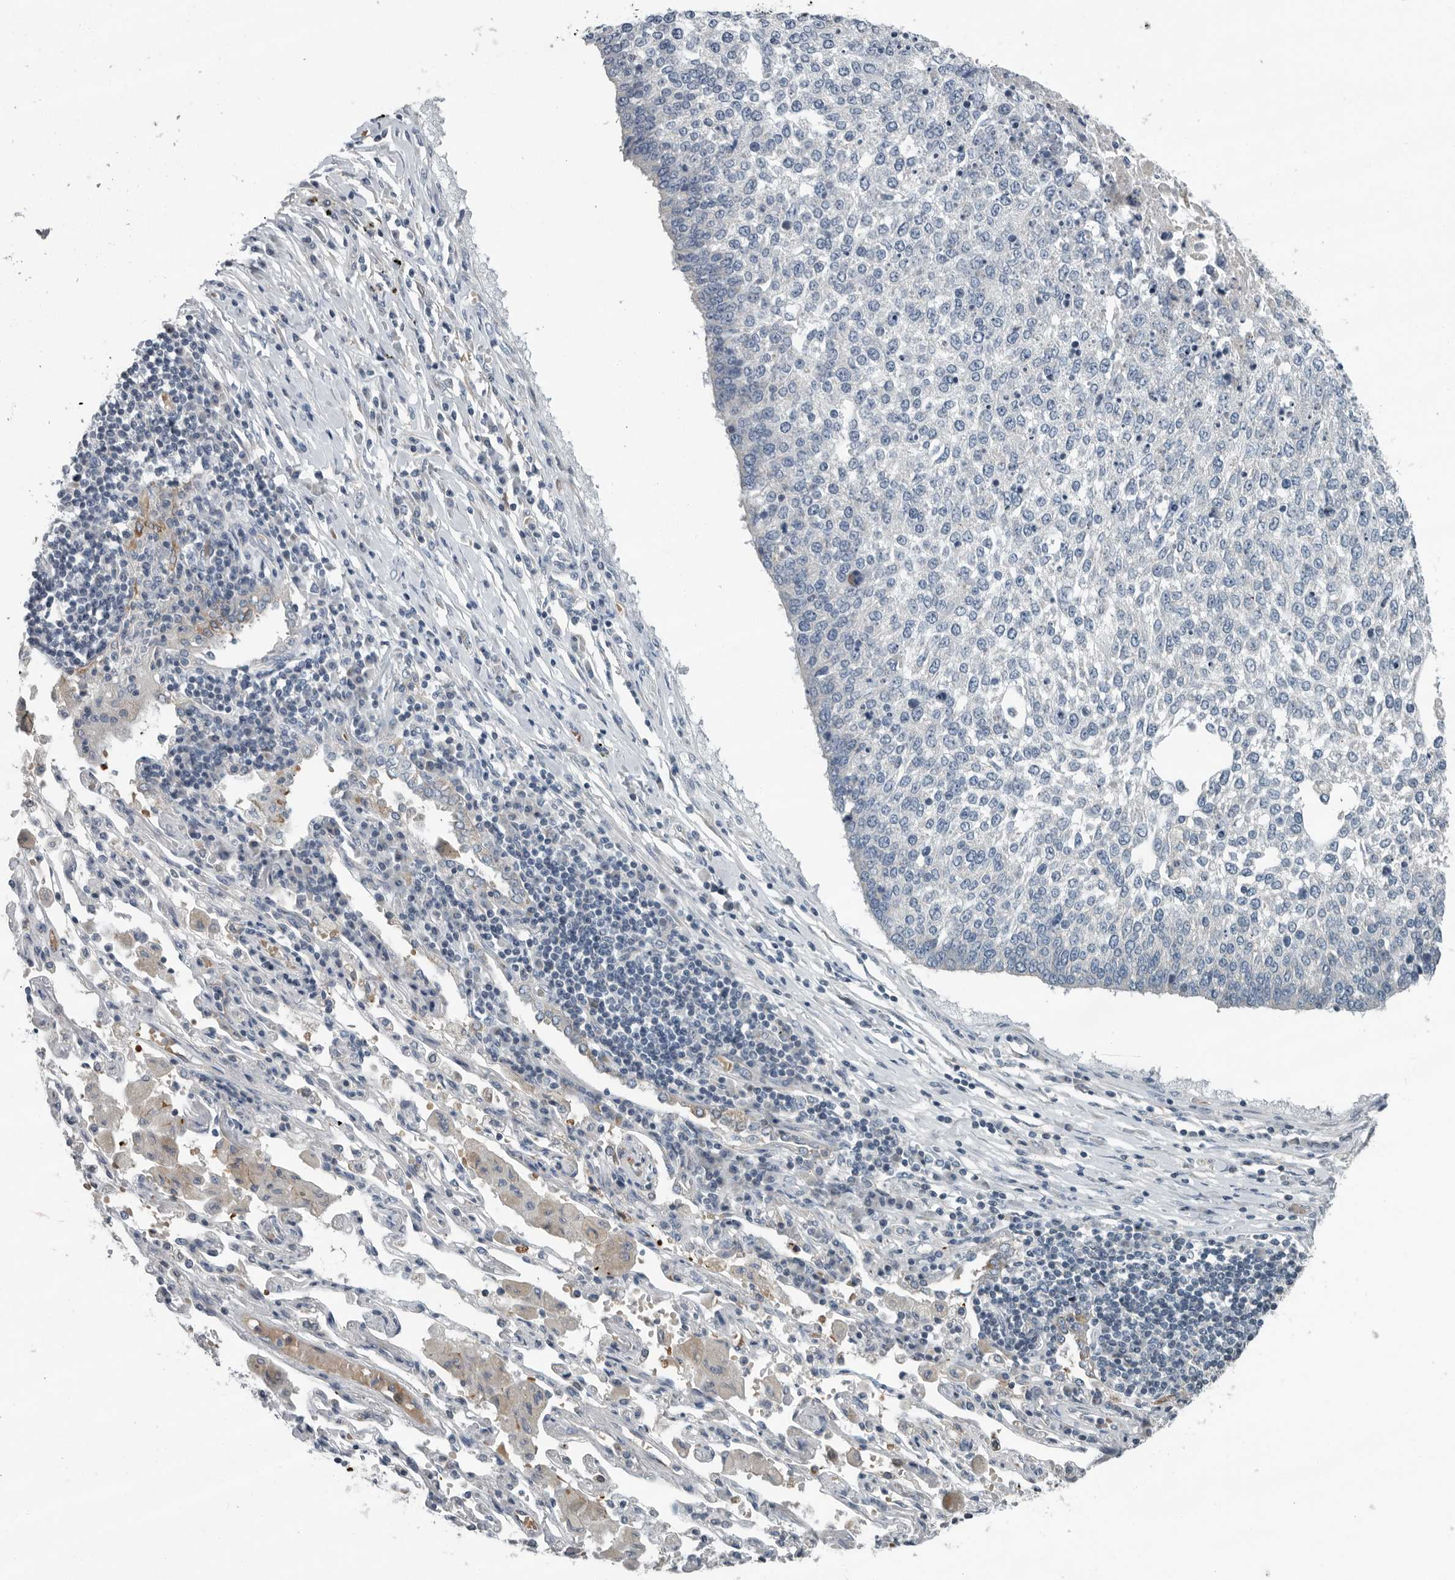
{"staining": {"intensity": "negative", "quantity": "none", "location": "none"}, "tissue": "lung cancer", "cell_type": "Tumor cells", "image_type": "cancer", "snomed": [{"axis": "morphology", "description": "Normal tissue, NOS"}, {"axis": "morphology", "description": "Squamous cell carcinoma, NOS"}, {"axis": "topography", "description": "Cartilage tissue"}, {"axis": "topography", "description": "Bronchus"}, {"axis": "topography", "description": "Lung"}, {"axis": "topography", "description": "Peripheral nerve tissue"}], "caption": "A micrograph of human lung squamous cell carcinoma is negative for staining in tumor cells.", "gene": "MPP3", "patient": {"sex": "female", "age": 49}}